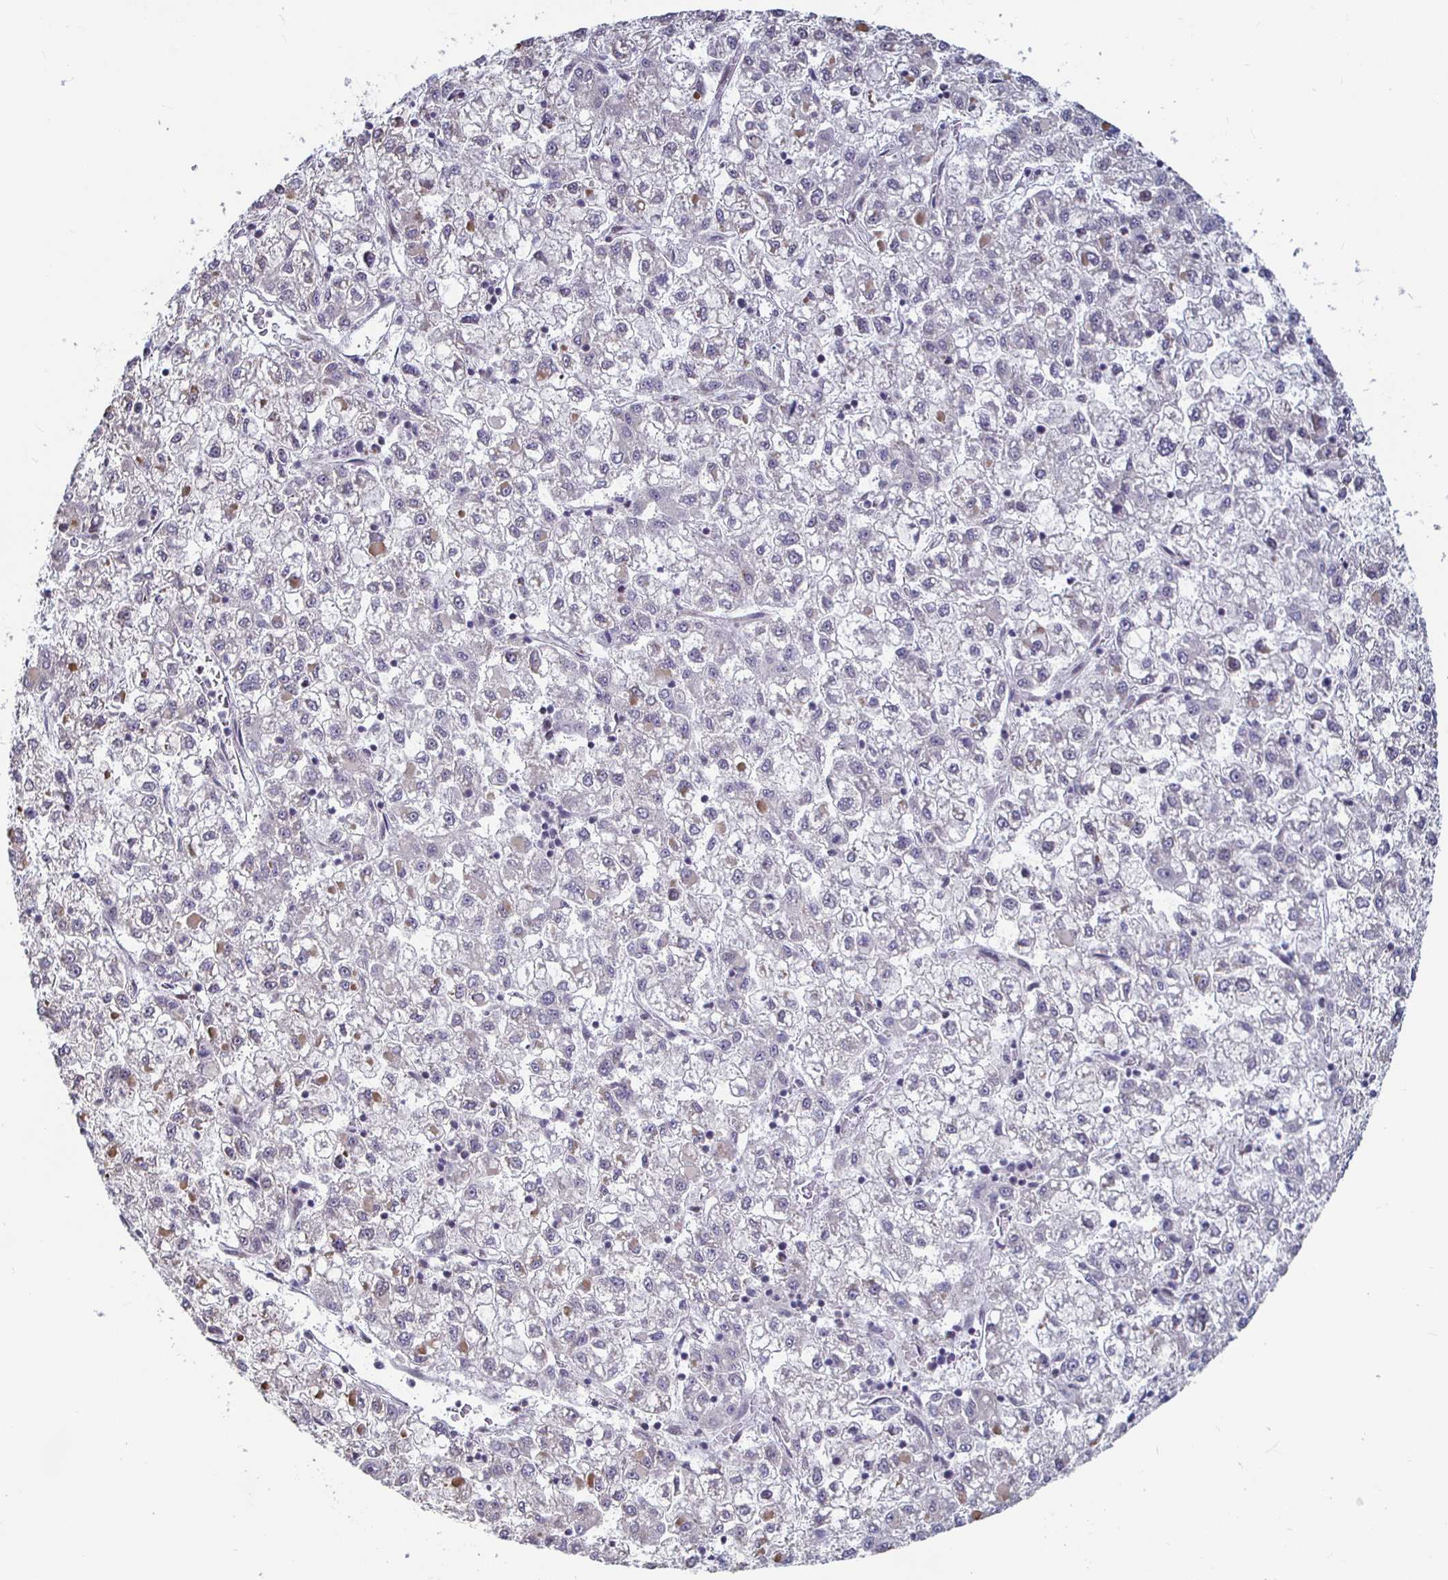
{"staining": {"intensity": "negative", "quantity": "none", "location": "none"}, "tissue": "liver cancer", "cell_type": "Tumor cells", "image_type": "cancer", "snomed": [{"axis": "morphology", "description": "Carcinoma, Hepatocellular, NOS"}, {"axis": "topography", "description": "Liver"}], "caption": "An IHC photomicrograph of liver hepatocellular carcinoma is shown. There is no staining in tumor cells of liver hepatocellular carcinoma.", "gene": "CAPN11", "patient": {"sex": "male", "age": 40}}